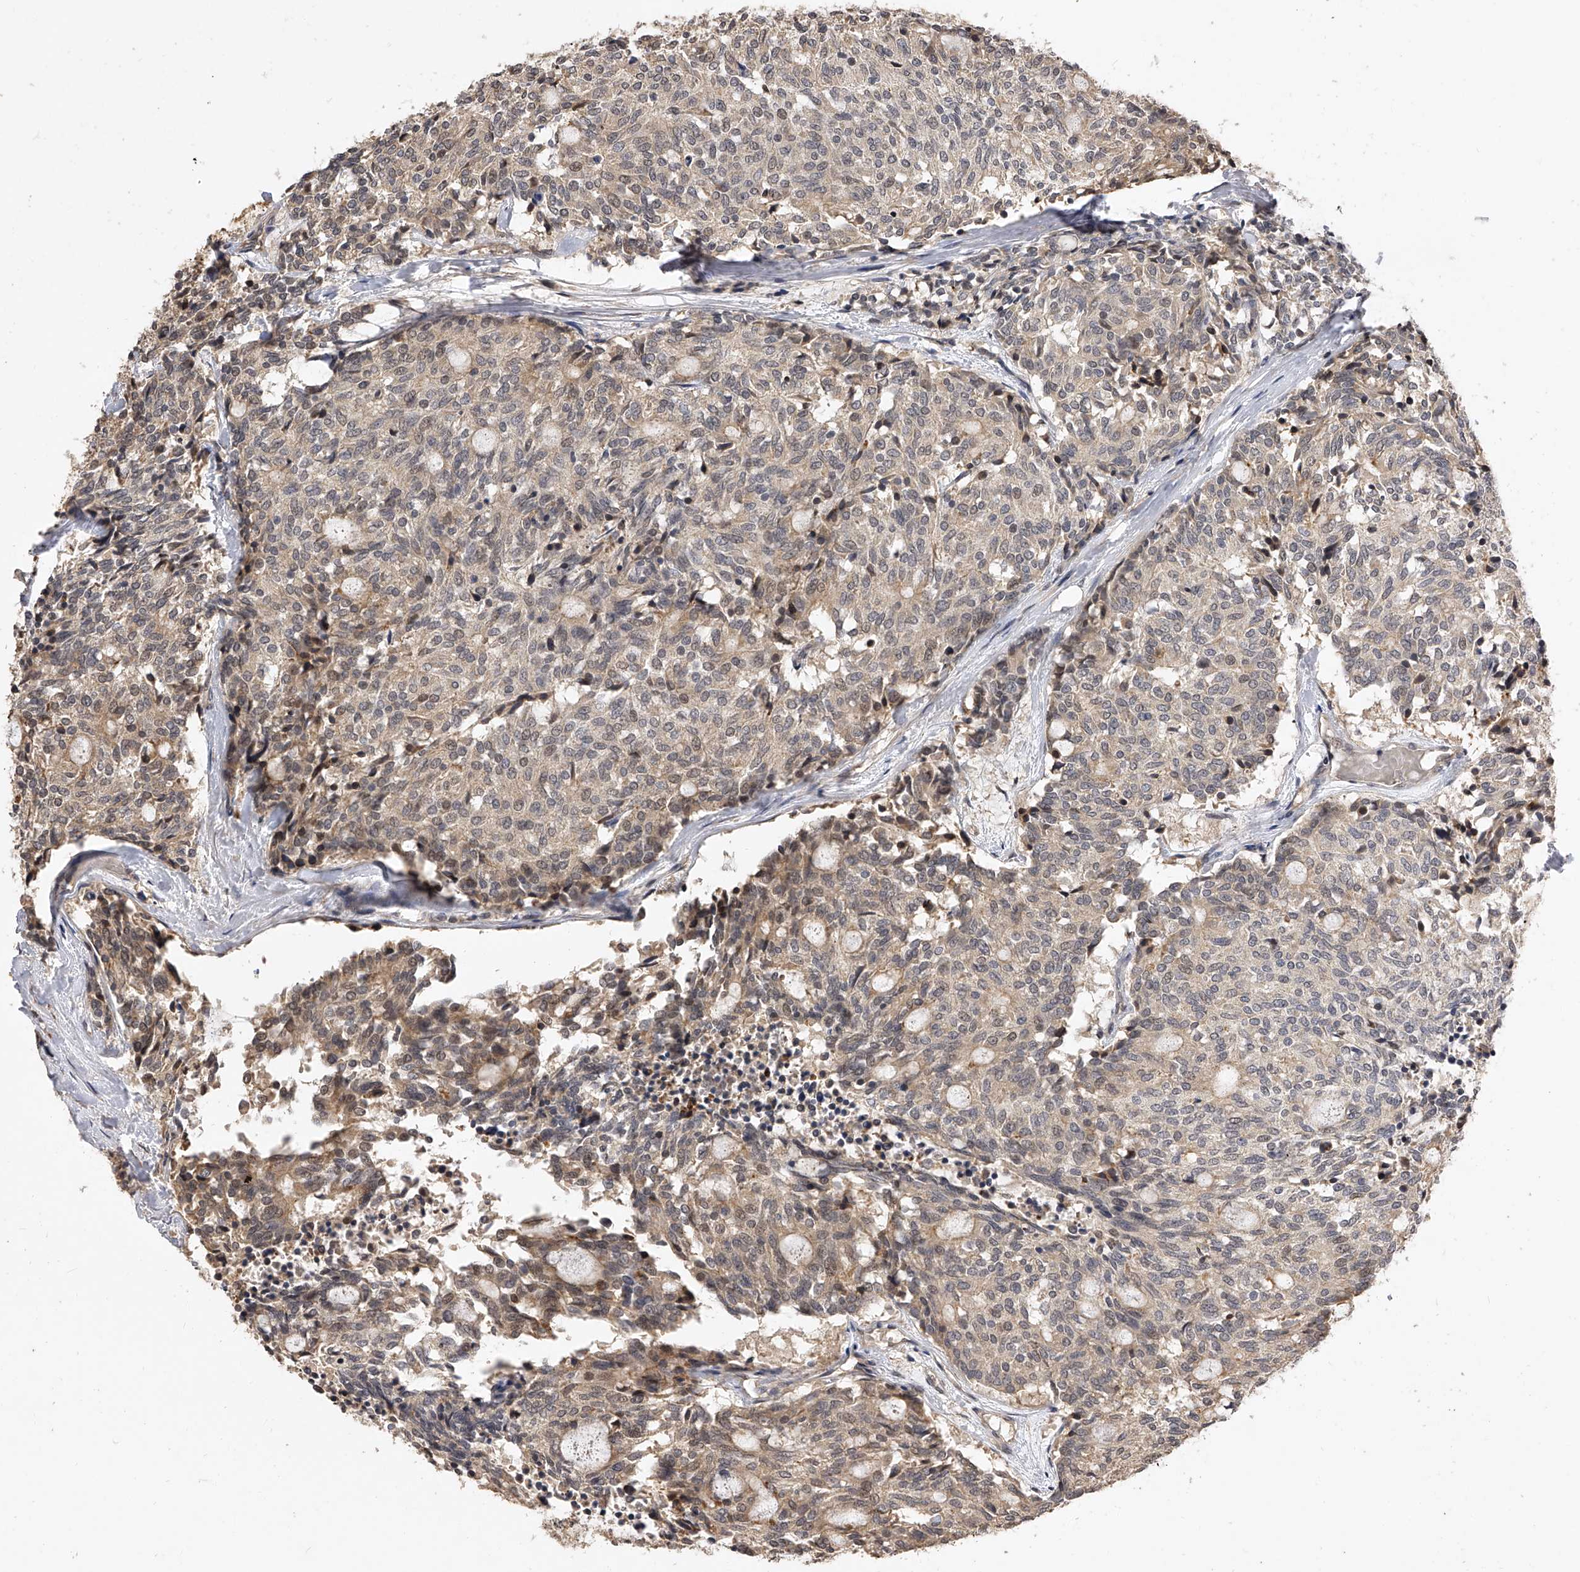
{"staining": {"intensity": "weak", "quantity": "25%-75%", "location": "cytoplasmic/membranous"}, "tissue": "carcinoid", "cell_type": "Tumor cells", "image_type": "cancer", "snomed": [{"axis": "morphology", "description": "Carcinoid, malignant, NOS"}, {"axis": "topography", "description": "Pancreas"}], "caption": "A brown stain highlights weak cytoplasmic/membranous expression of a protein in carcinoid tumor cells.", "gene": "CFAP410", "patient": {"sex": "female", "age": 54}}